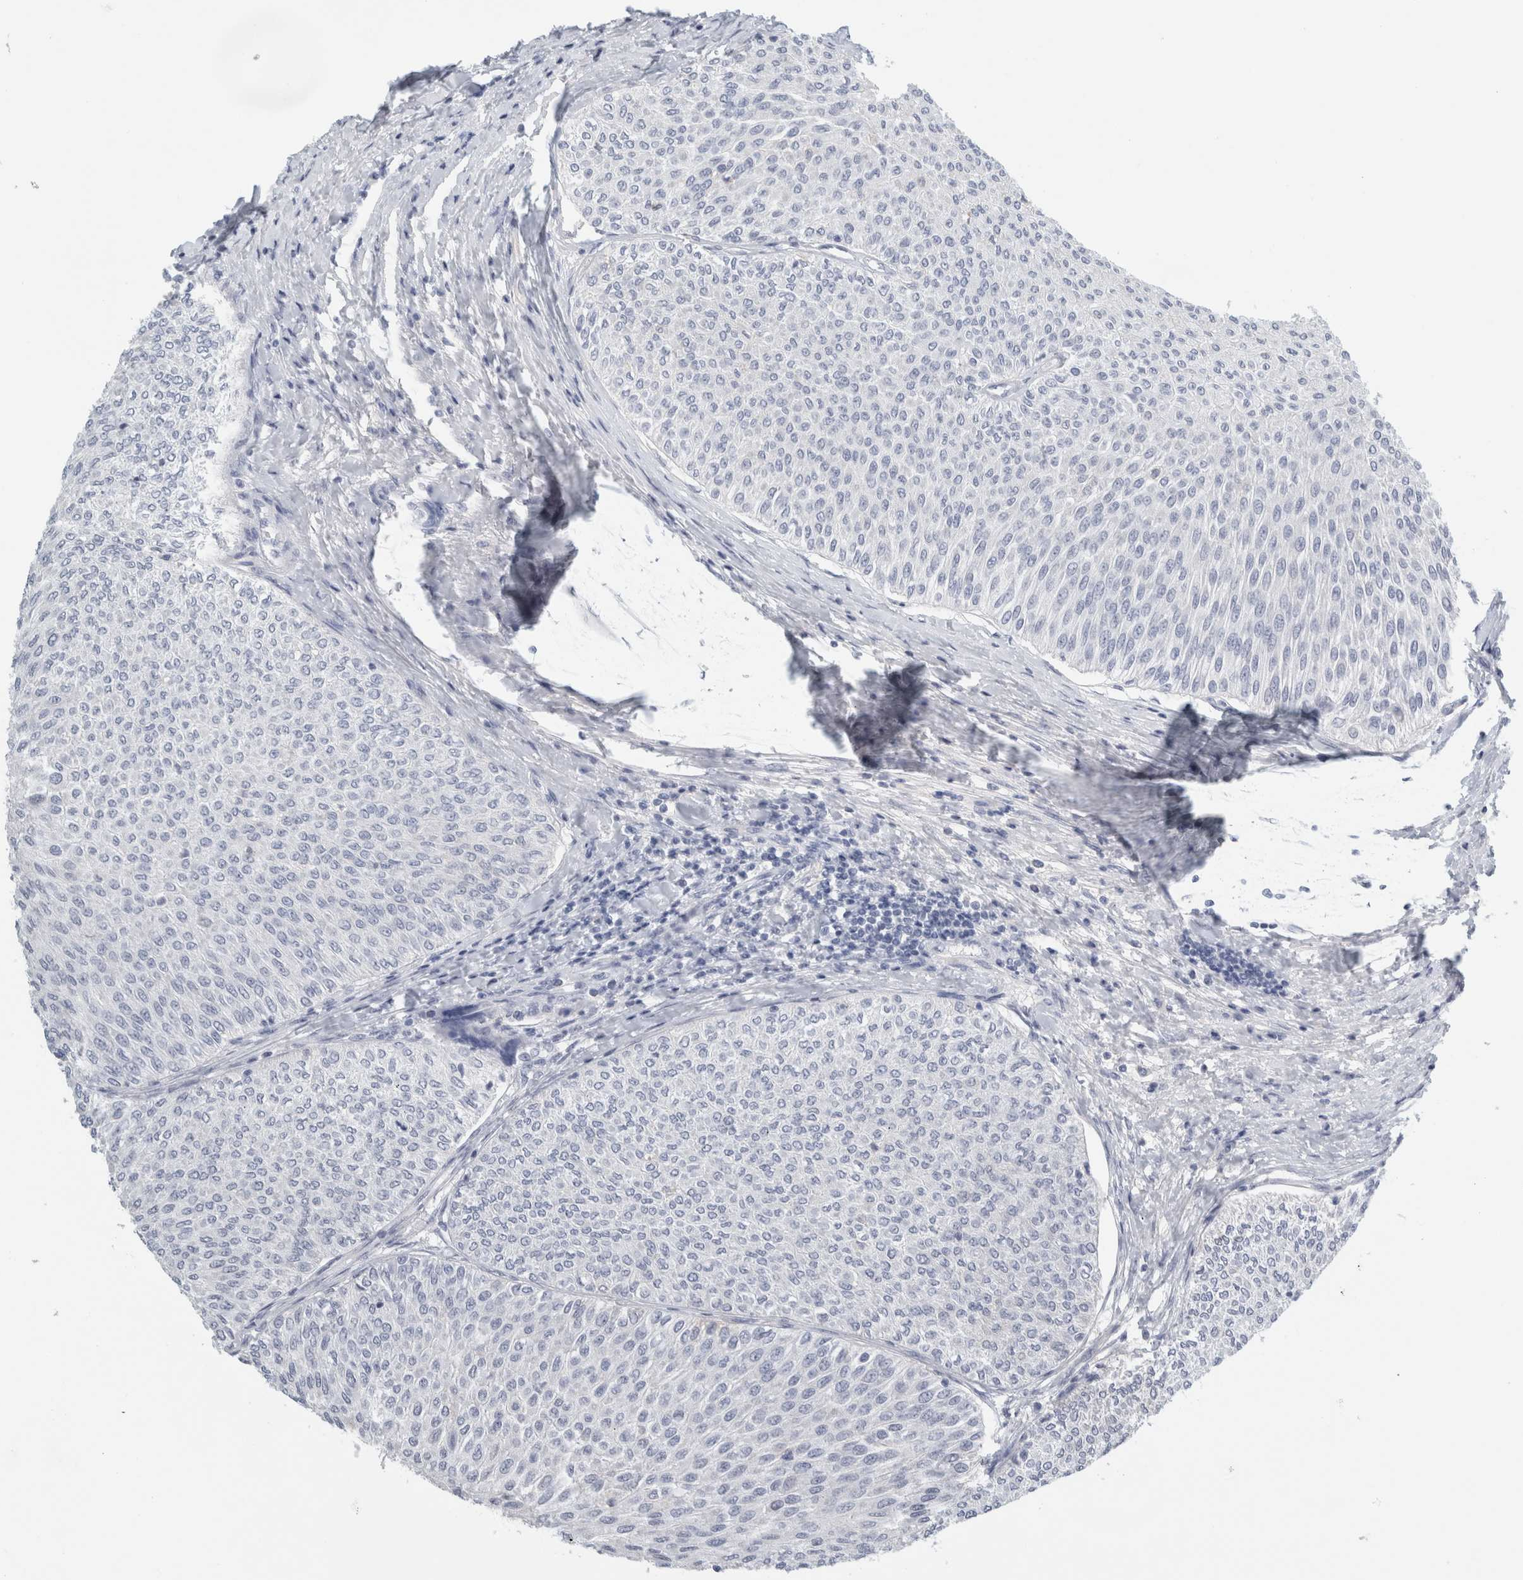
{"staining": {"intensity": "negative", "quantity": "none", "location": "none"}, "tissue": "urothelial cancer", "cell_type": "Tumor cells", "image_type": "cancer", "snomed": [{"axis": "morphology", "description": "Urothelial carcinoma, Low grade"}, {"axis": "topography", "description": "Urinary bladder"}], "caption": "This is a histopathology image of immunohistochemistry (IHC) staining of urothelial cancer, which shows no positivity in tumor cells. (DAB IHC with hematoxylin counter stain).", "gene": "TSPAN8", "patient": {"sex": "male", "age": 78}}